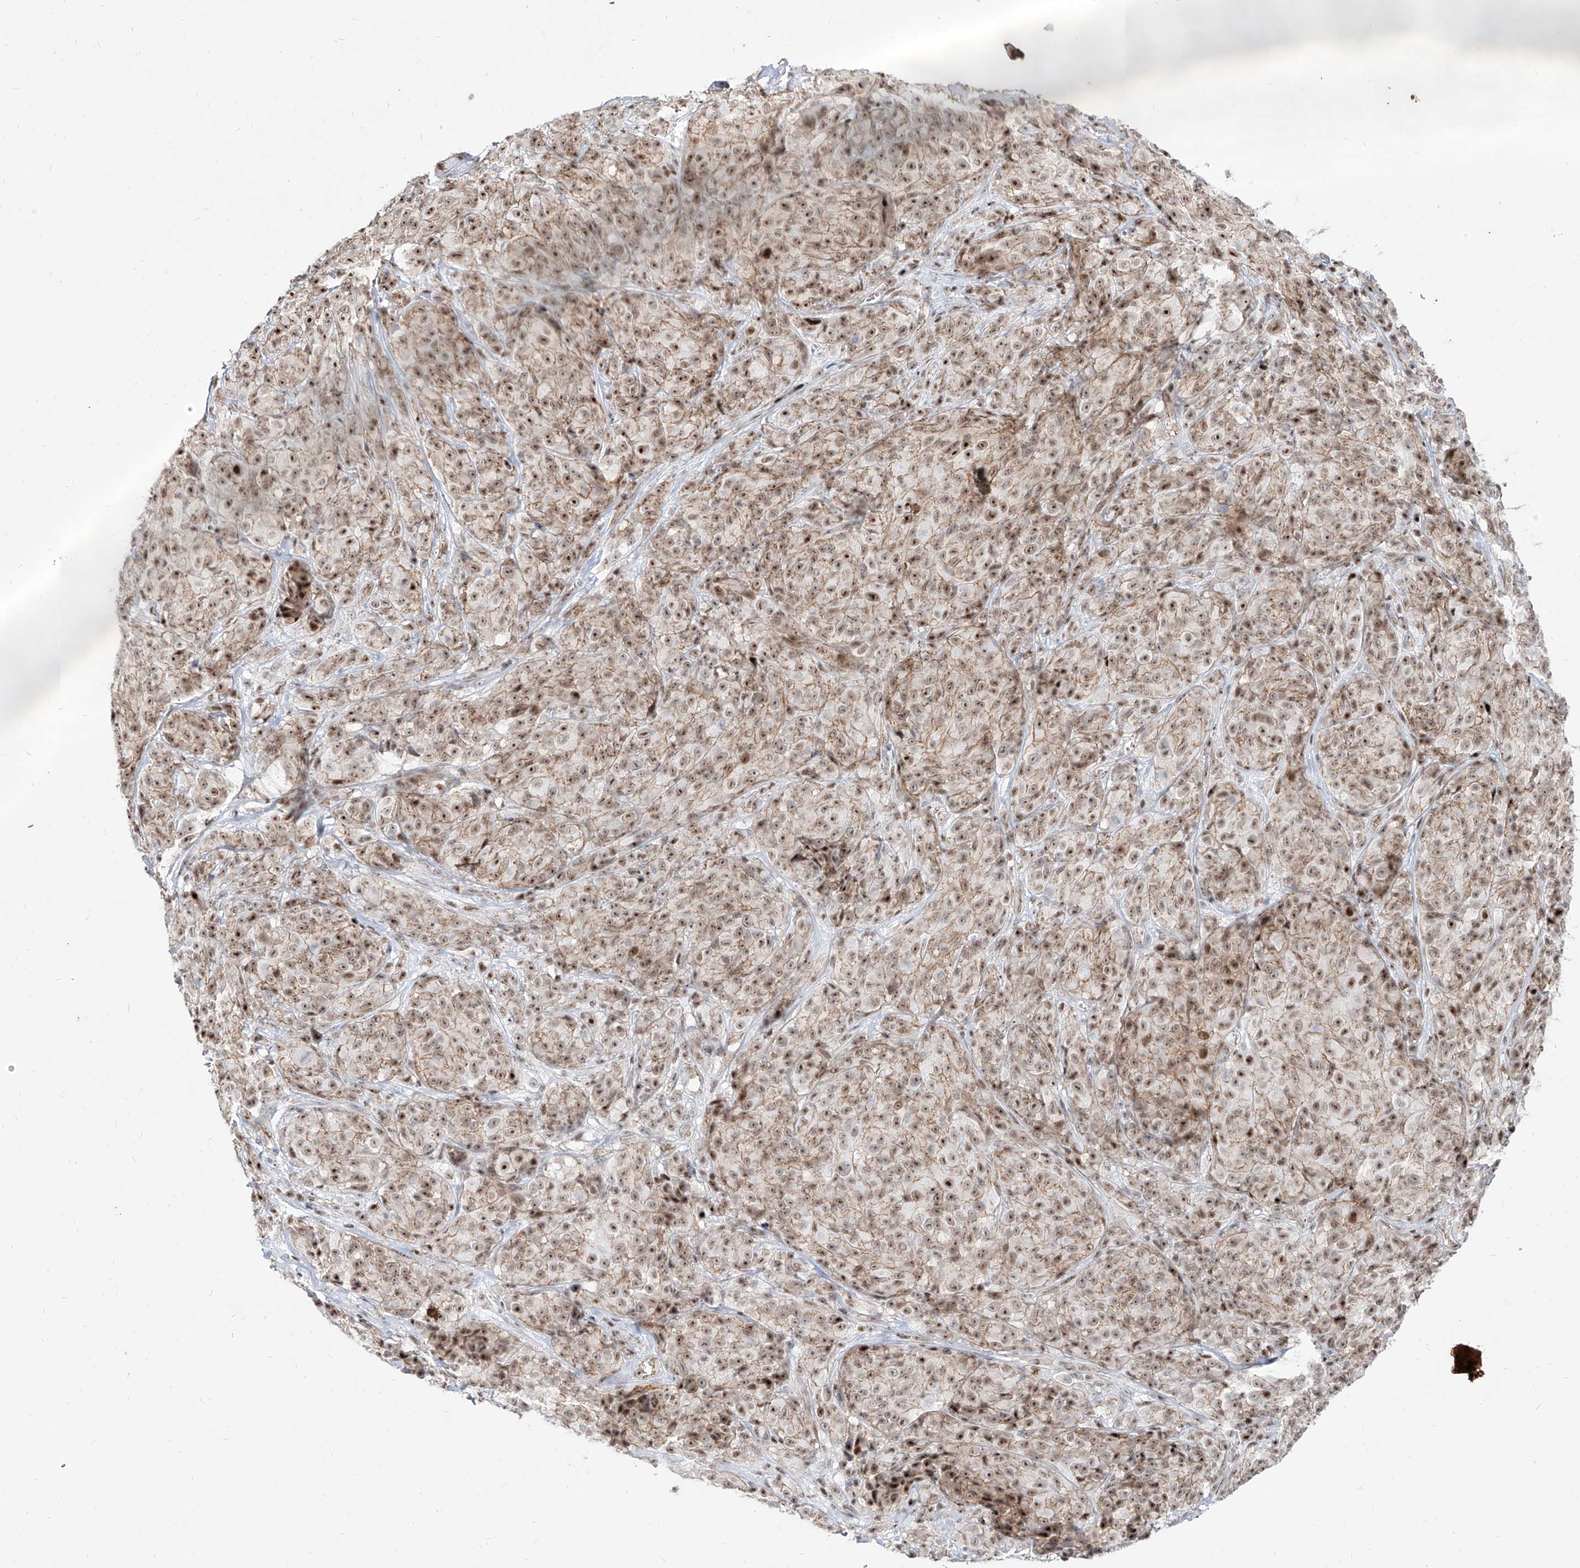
{"staining": {"intensity": "strong", "quantity": ">75%", "location": "nuclear"}, "tissue": "melanoma", "cell_type": "Tumor cells", "image_type": "cancer", "snomed": [{"axis": "morphology", "description": "Malignant melanoma, NOS"}, {"axis": "topography", "description": "Skin"}], "caption": "Immunohistochemical staining of malignant melanoma demonstrates strong nuclear protein expression in about >75% of tumor cells. The staining was performed using DAB (3,3'-diaminobenzidine) to visualize the protein expression in brown, while the nuclei were stained in blue with hematoxylin (Magnification: 20x).", "gene": "ZNF710", "patient": {"sex": "male", "age": 73}}